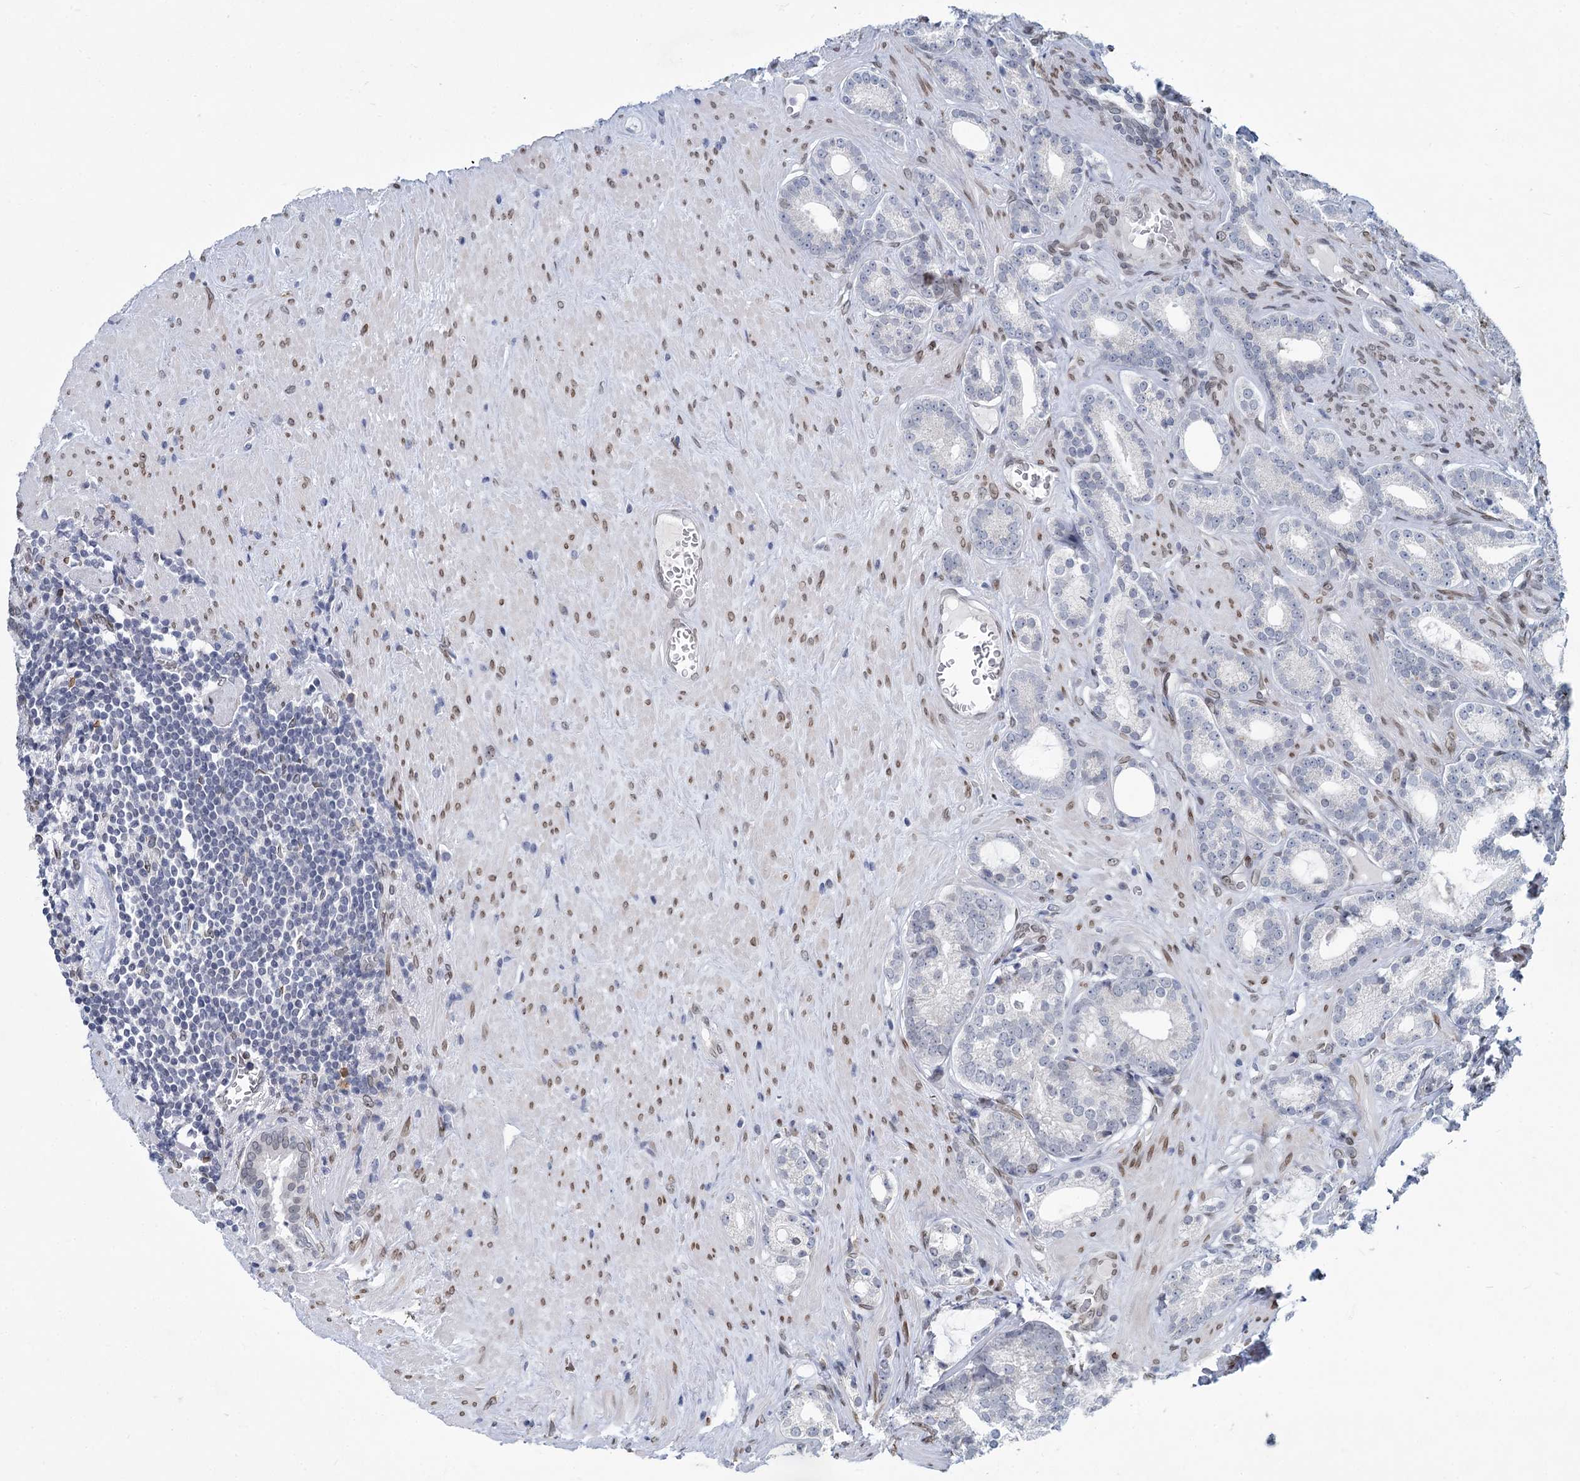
{"staining": {"intensity": "negative", "quantity": "none", "location": "none"}, "tissue": "prostate cancer", "cell_type": "Tumor cells", "image_type": "cancer", "snomed": [{"axis": "morphology", "description": "Adenocarcinoma, Low grade"}, {"axis": "topography", "description": "Prostate"}], "caption": "Immunohistochemistry of human prostate cancer exhibits no expression in tumor cells.", "gene": "PRSS35", "patient": {"sex": "male", "age": 71}}